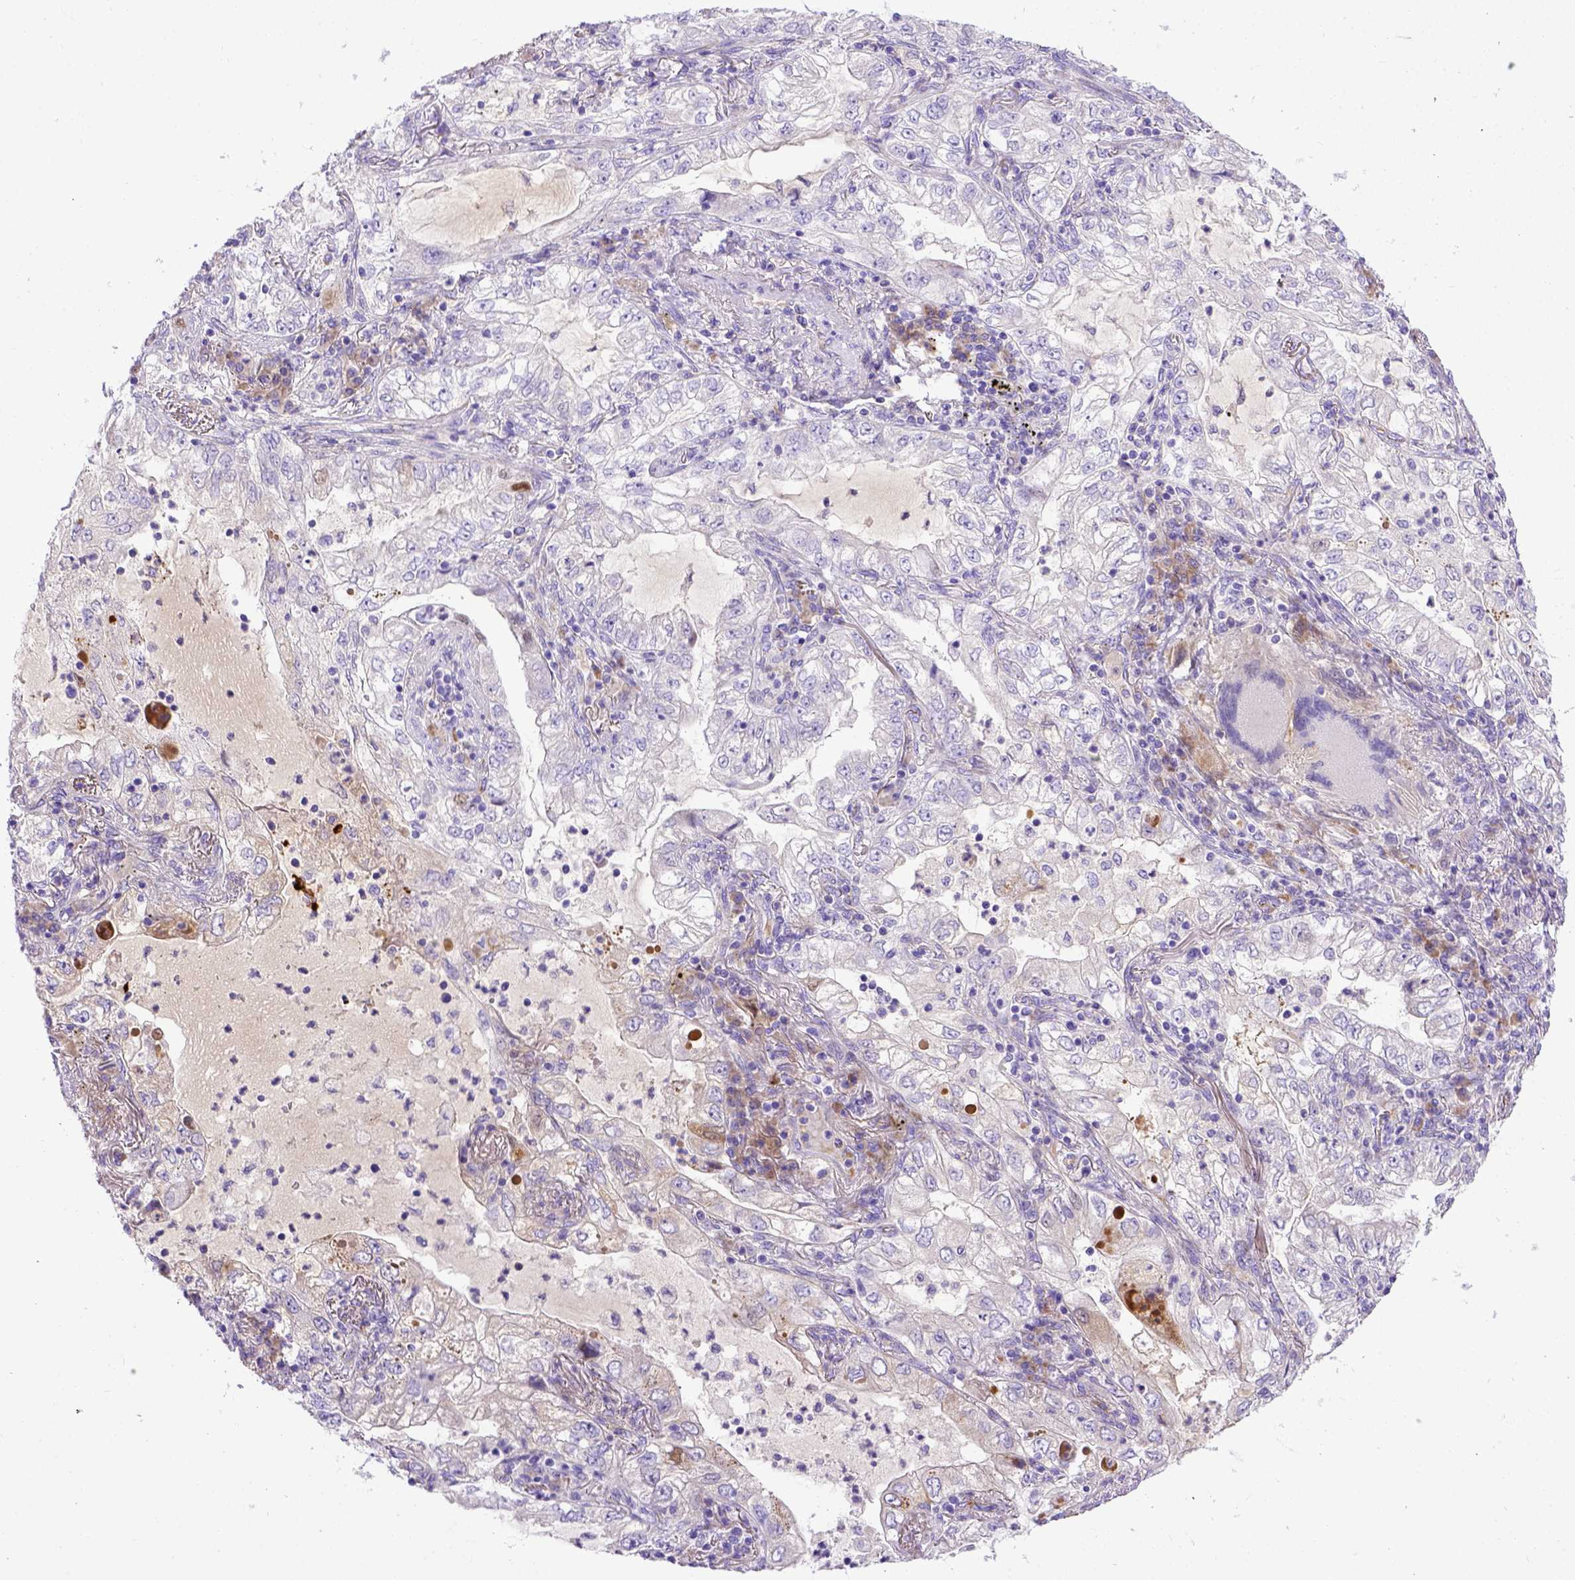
{"staining": {"intensity": "negative", "quantity": "none", "location": "none"}, "tissue": "lung cancer", "cell_type": "Tumor cells", "image_type": "cancer", "snomed": [{"axis": "morphology", "description": "Adenocarcinoma, NOS"}, {"axis": "topography", "description": "Lung"}], "caption": "Tumor cells are negative for brown protein staining in adenocarcinoma (lung).", "gene": "CFAP300", "patient": {"sex": "female", "age": 73}}